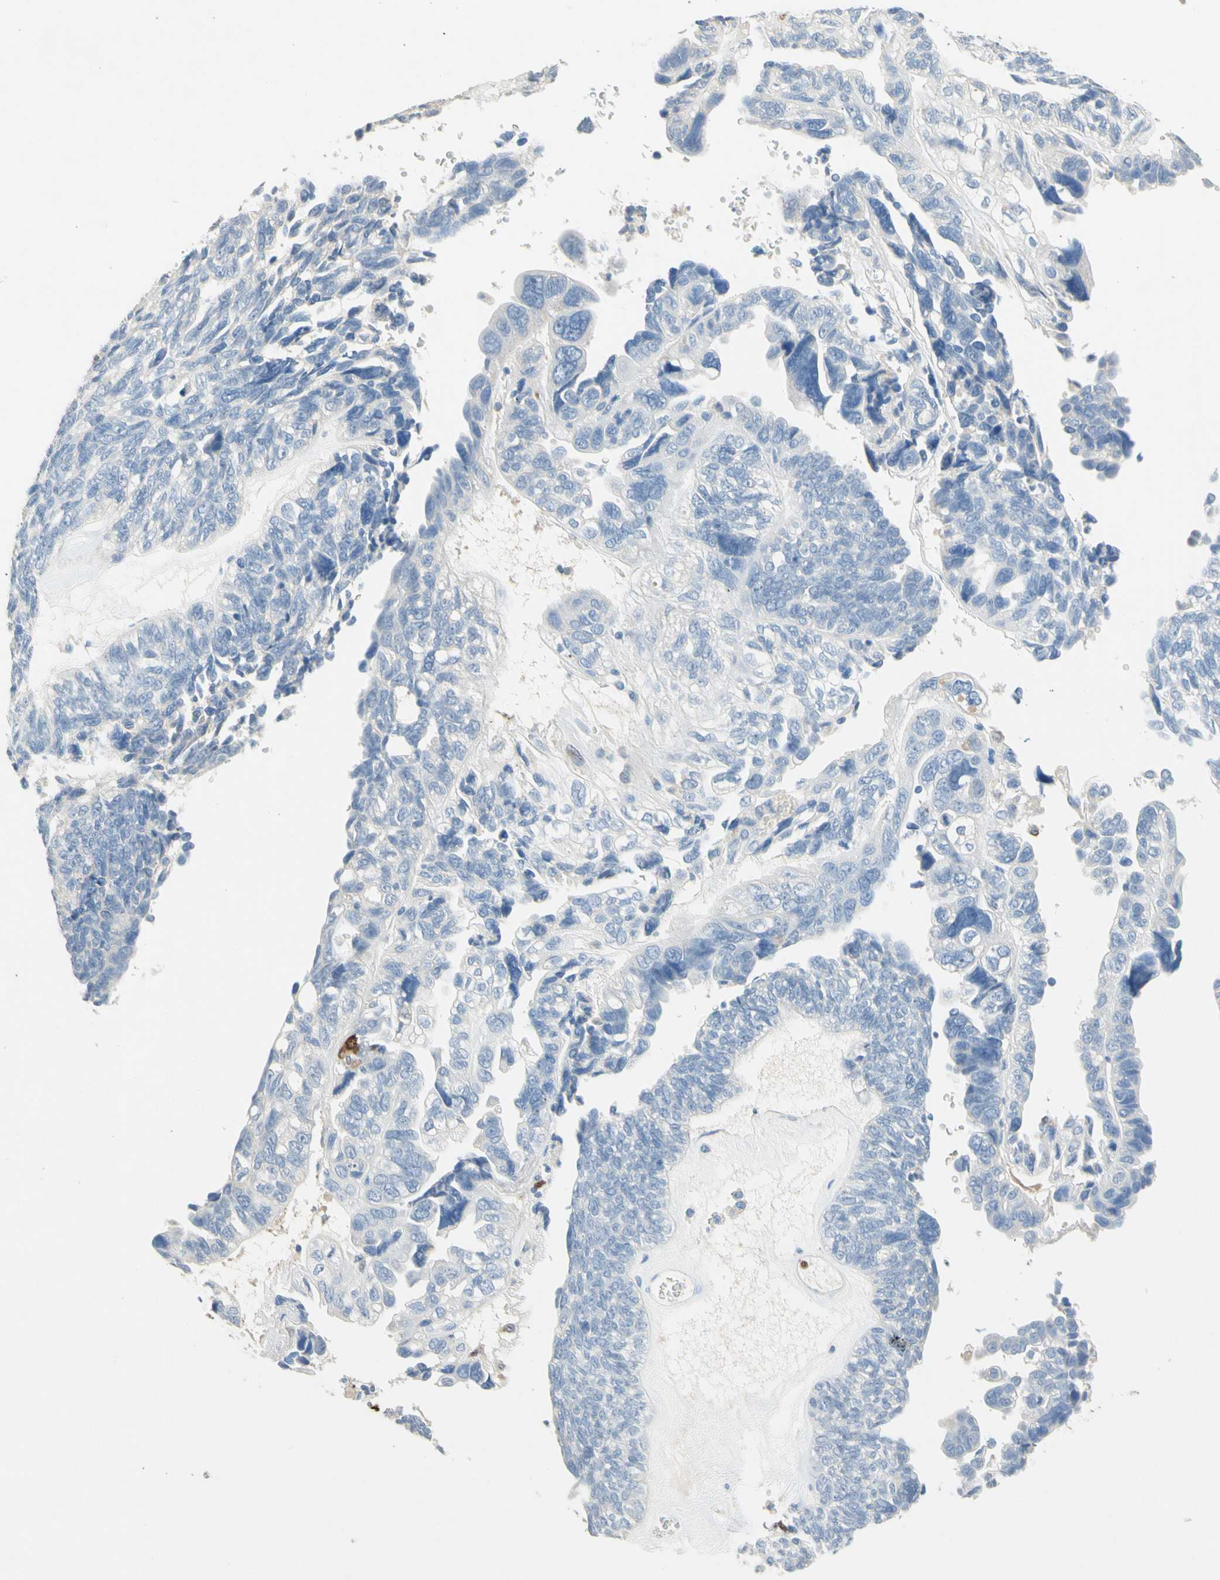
{"staining": {"intensity": "negative", "quantity": "none", "location": "none"}, "tissue": "ovarian cancer", "cell_type": "Tumor cells", "image_type": "cancer", "snomed": [{"axis": "morphology", "description": "Cystadenocarcinoma, serous, NOS"}, {"axis": "topography", "description": "Ovary"}], "caption": "Ovarian cancer (serous cystadenocarcinoma) stained for a protein using immunohistochemistry (IHC) exhibits no positivity tumor cells.", "gene": "NFKBIZ", "patient": {"sex": "female", "age": 79}}